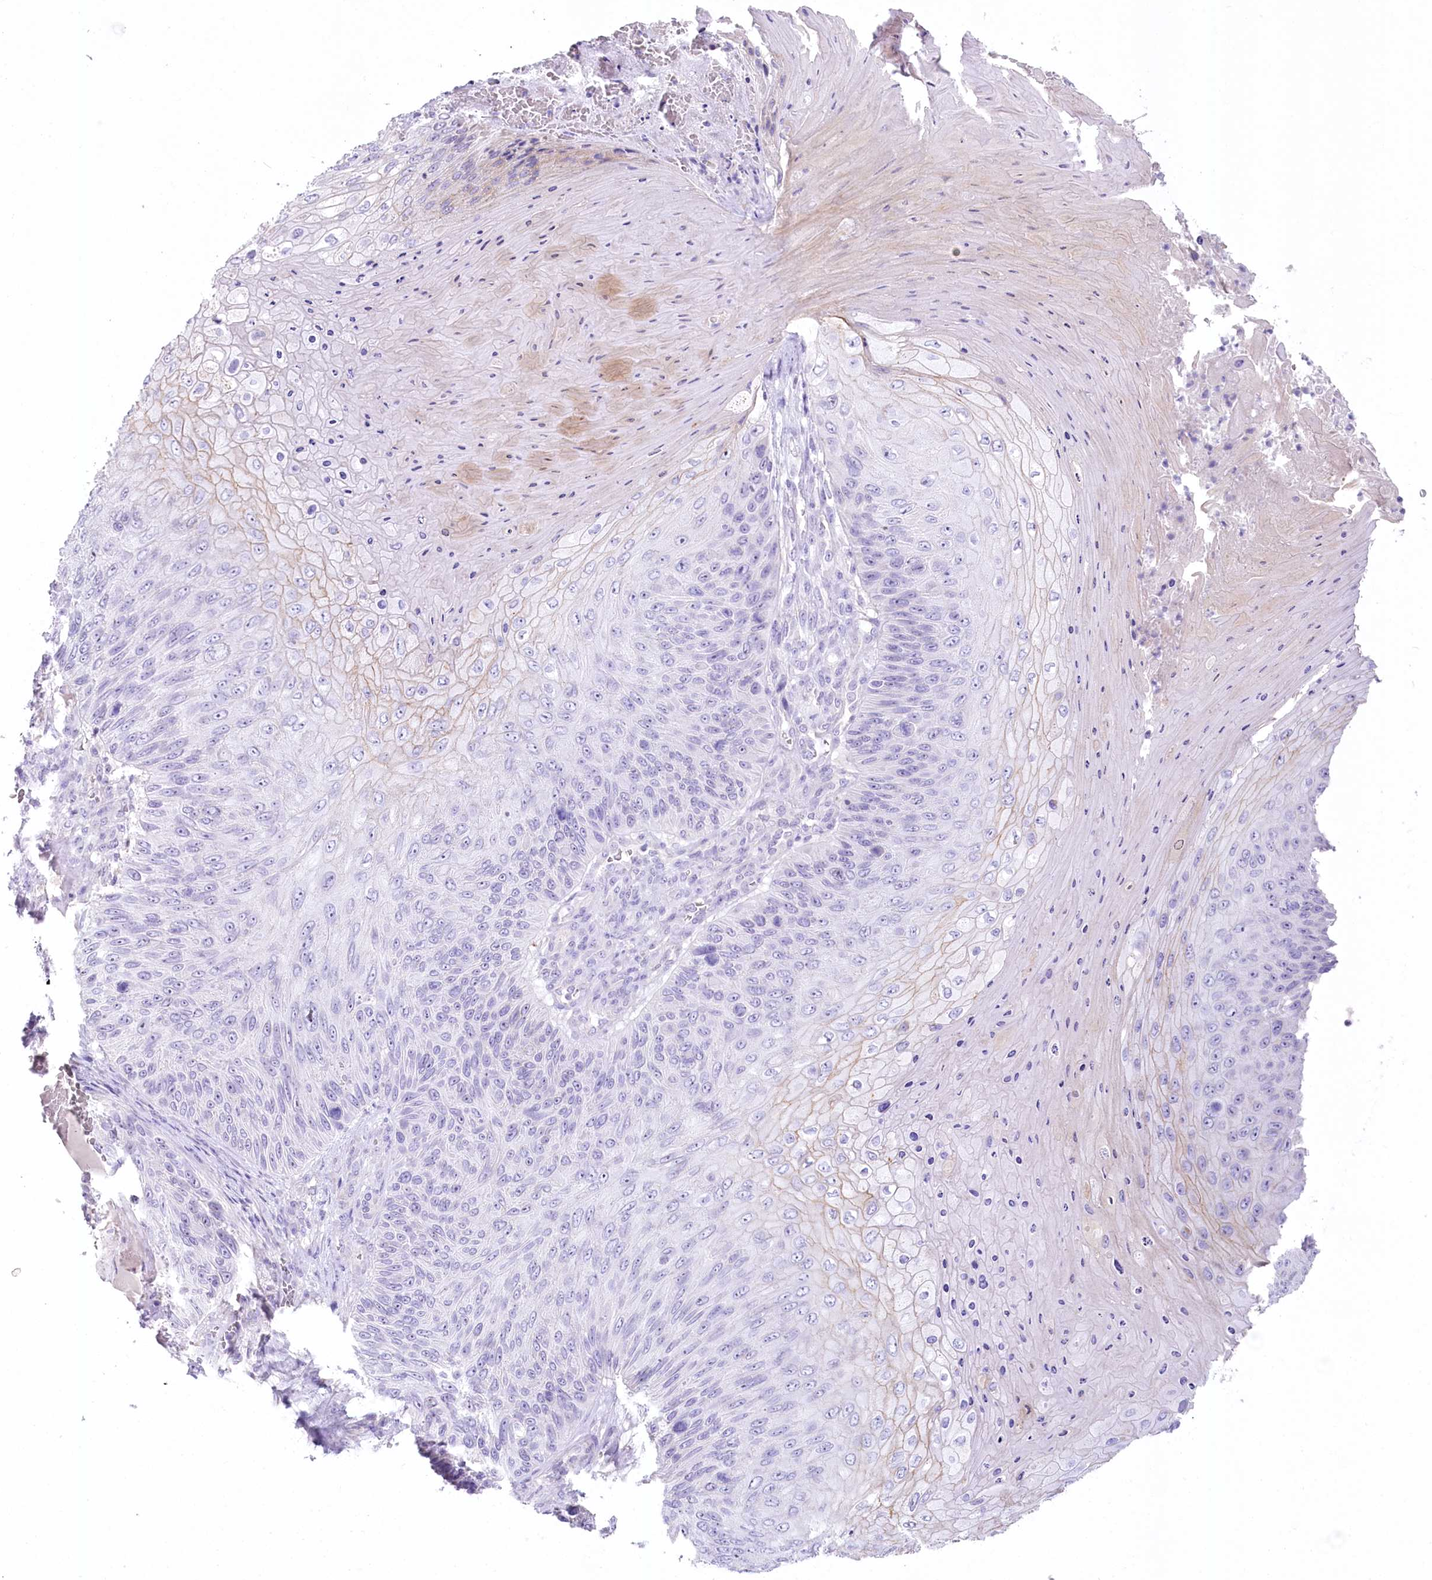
{"staining": {"intensity": "negative", "quantity": "none", "location": "none"}, "tissue": "skin cancer", "cell_type": "Tumor cells", "image_type": "cancer", "snomed": [{"axis": "morphology", "description": "Squamous cell carcinoma, NOS"}, {"axis": "topography", "description": "Skin"}], "caption": "Tumor cells show no significant protein staining in squamous cell carcinoma (skin).", "gene": "MYOZ1", "patient": {"sex": "female", "age": 88}}